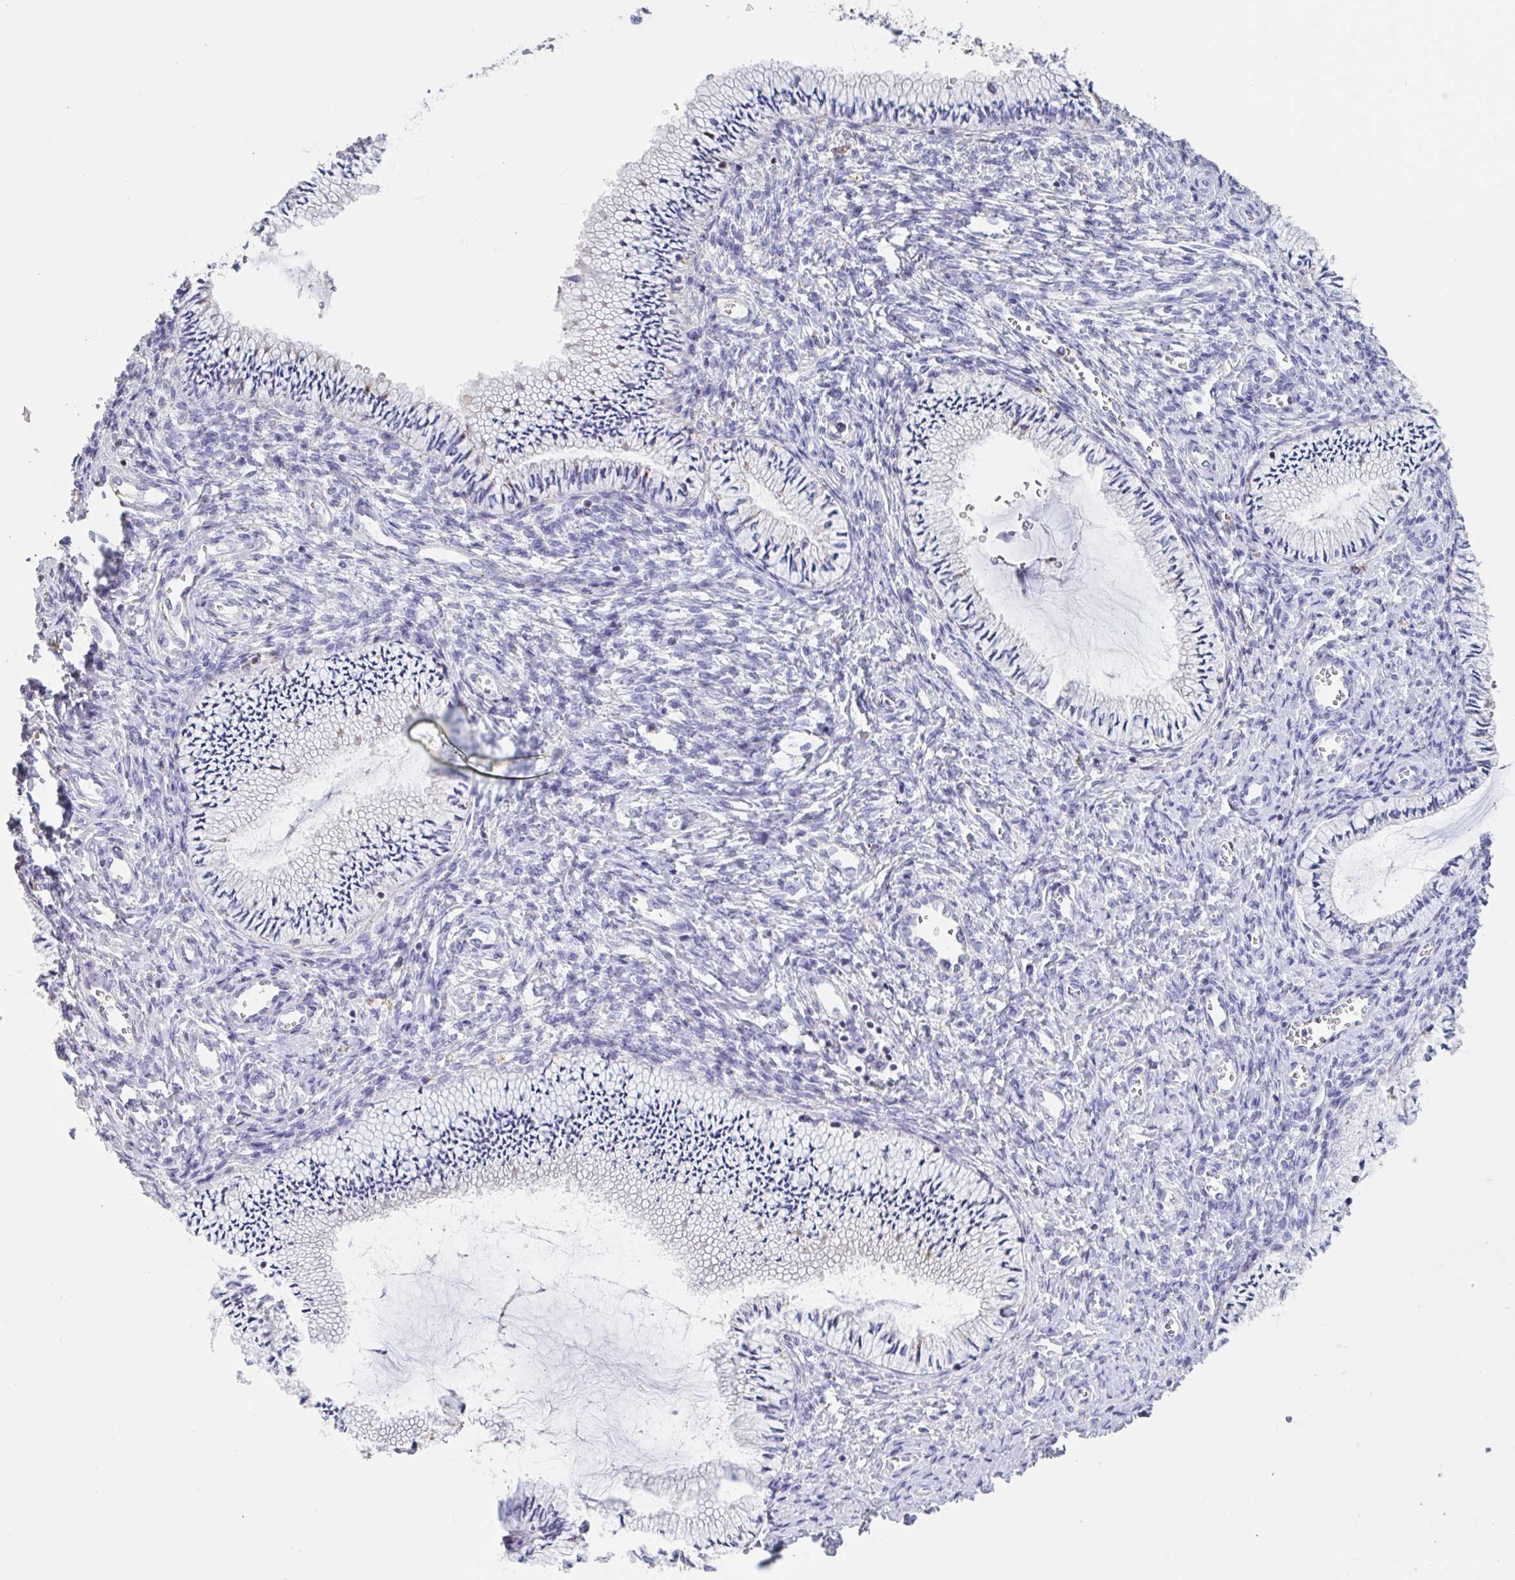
{"staining": {"intensity": "negative", "quantity": "none", "location": "none"}, "tissue": "cervix", "cell_type": "Glandular cells", "image_type": "normal", "snomed": [{"axis": "morphology", "description": "Normal tissue, NOS"}, {"axis": "topography", "description": "Cervix"}], "caption": "A histopathology image of human cervix is negative for staining in glandular cells.", "gene": "CHMP5", "patient": {"sex": "female", "age": 24}}